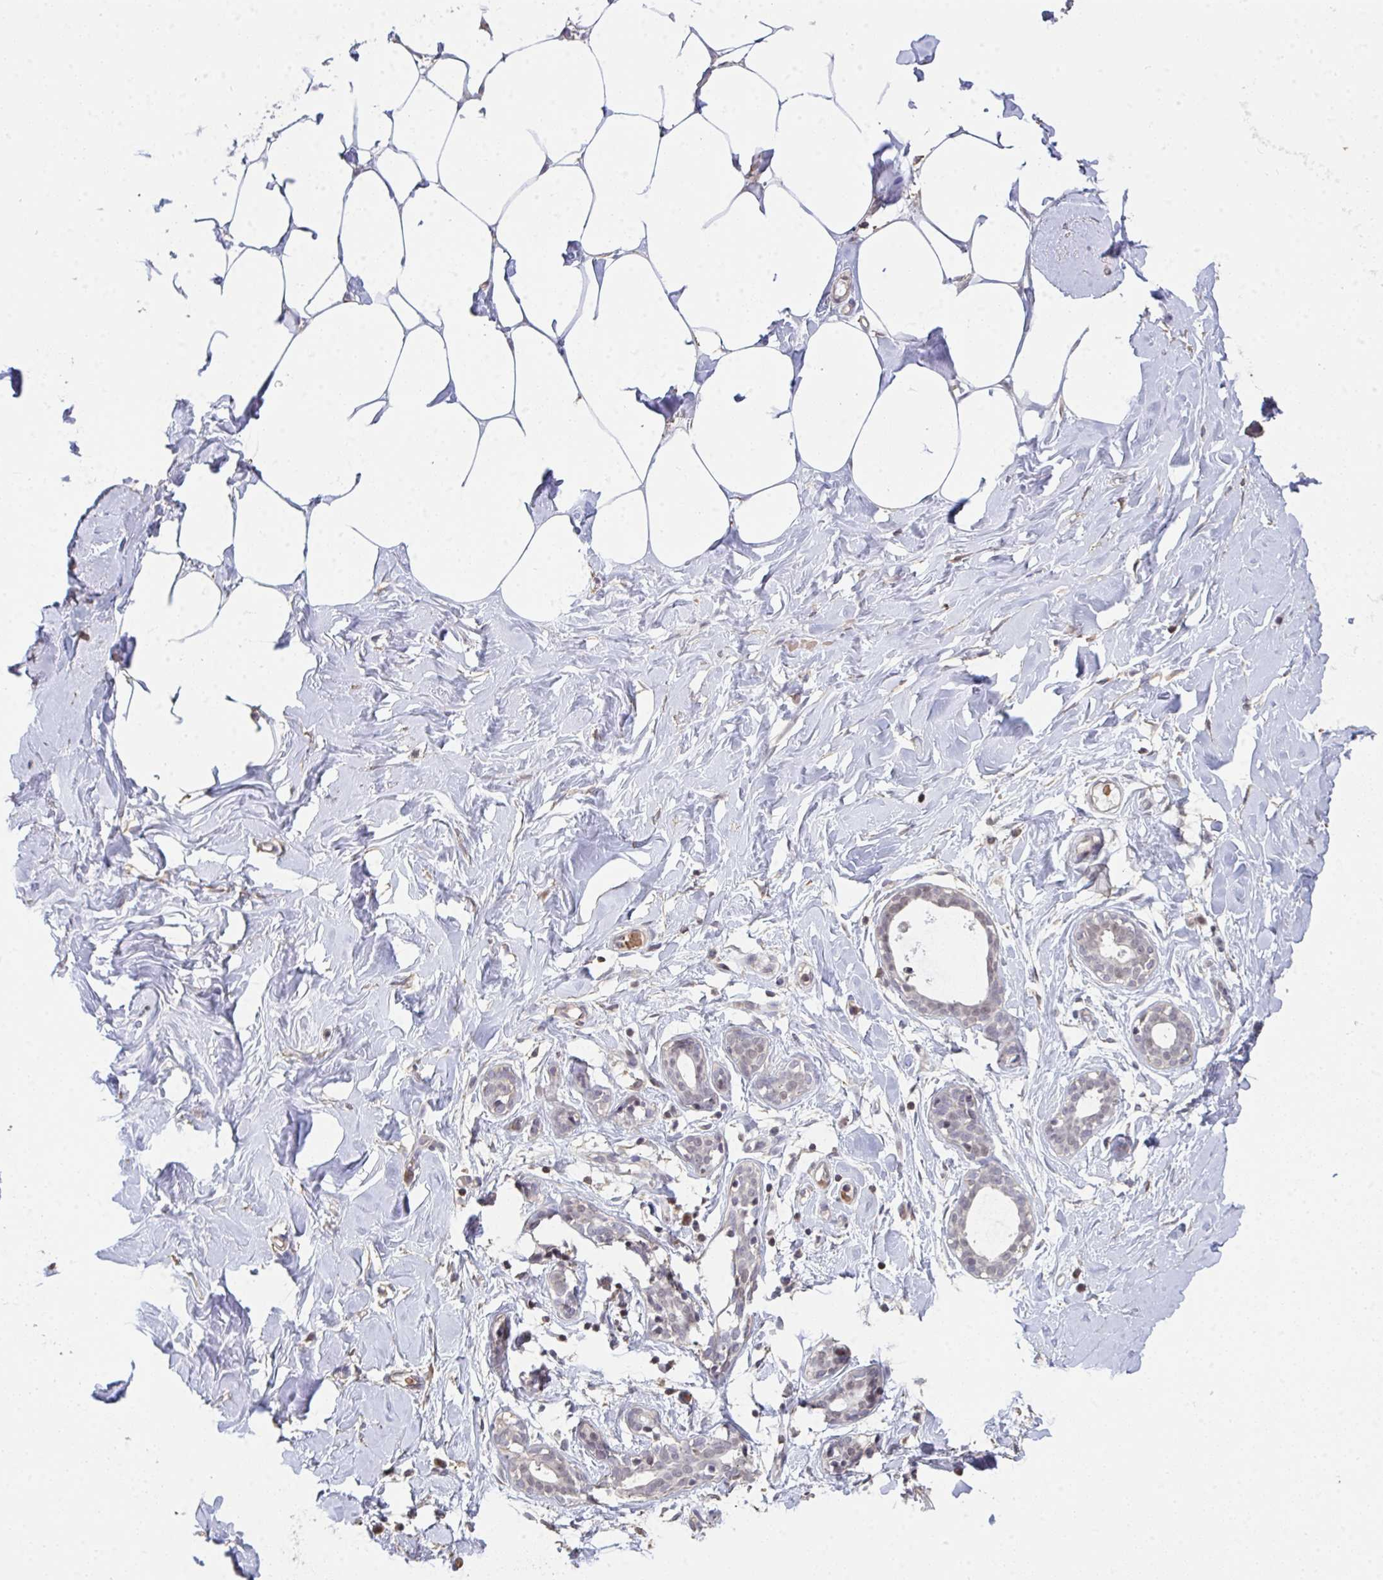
{"staining": {"intensity": "negative", "quantity": "none", "location": "none"}, "tissue": "breast", "cell_type": "Adipocytes", "image_type": "normal", "snomed": [{"axis": "morphology", "description": "Normal tissue, NOS"}, {"axis": "topography", "description": "Breast"}], "caption": "This is an immunohistochemistry histopathology image of unremarkable breast. There is no staining in adipocytes.", "gene": "SAP30", "patient": {"sex": "female", "age": 27}}